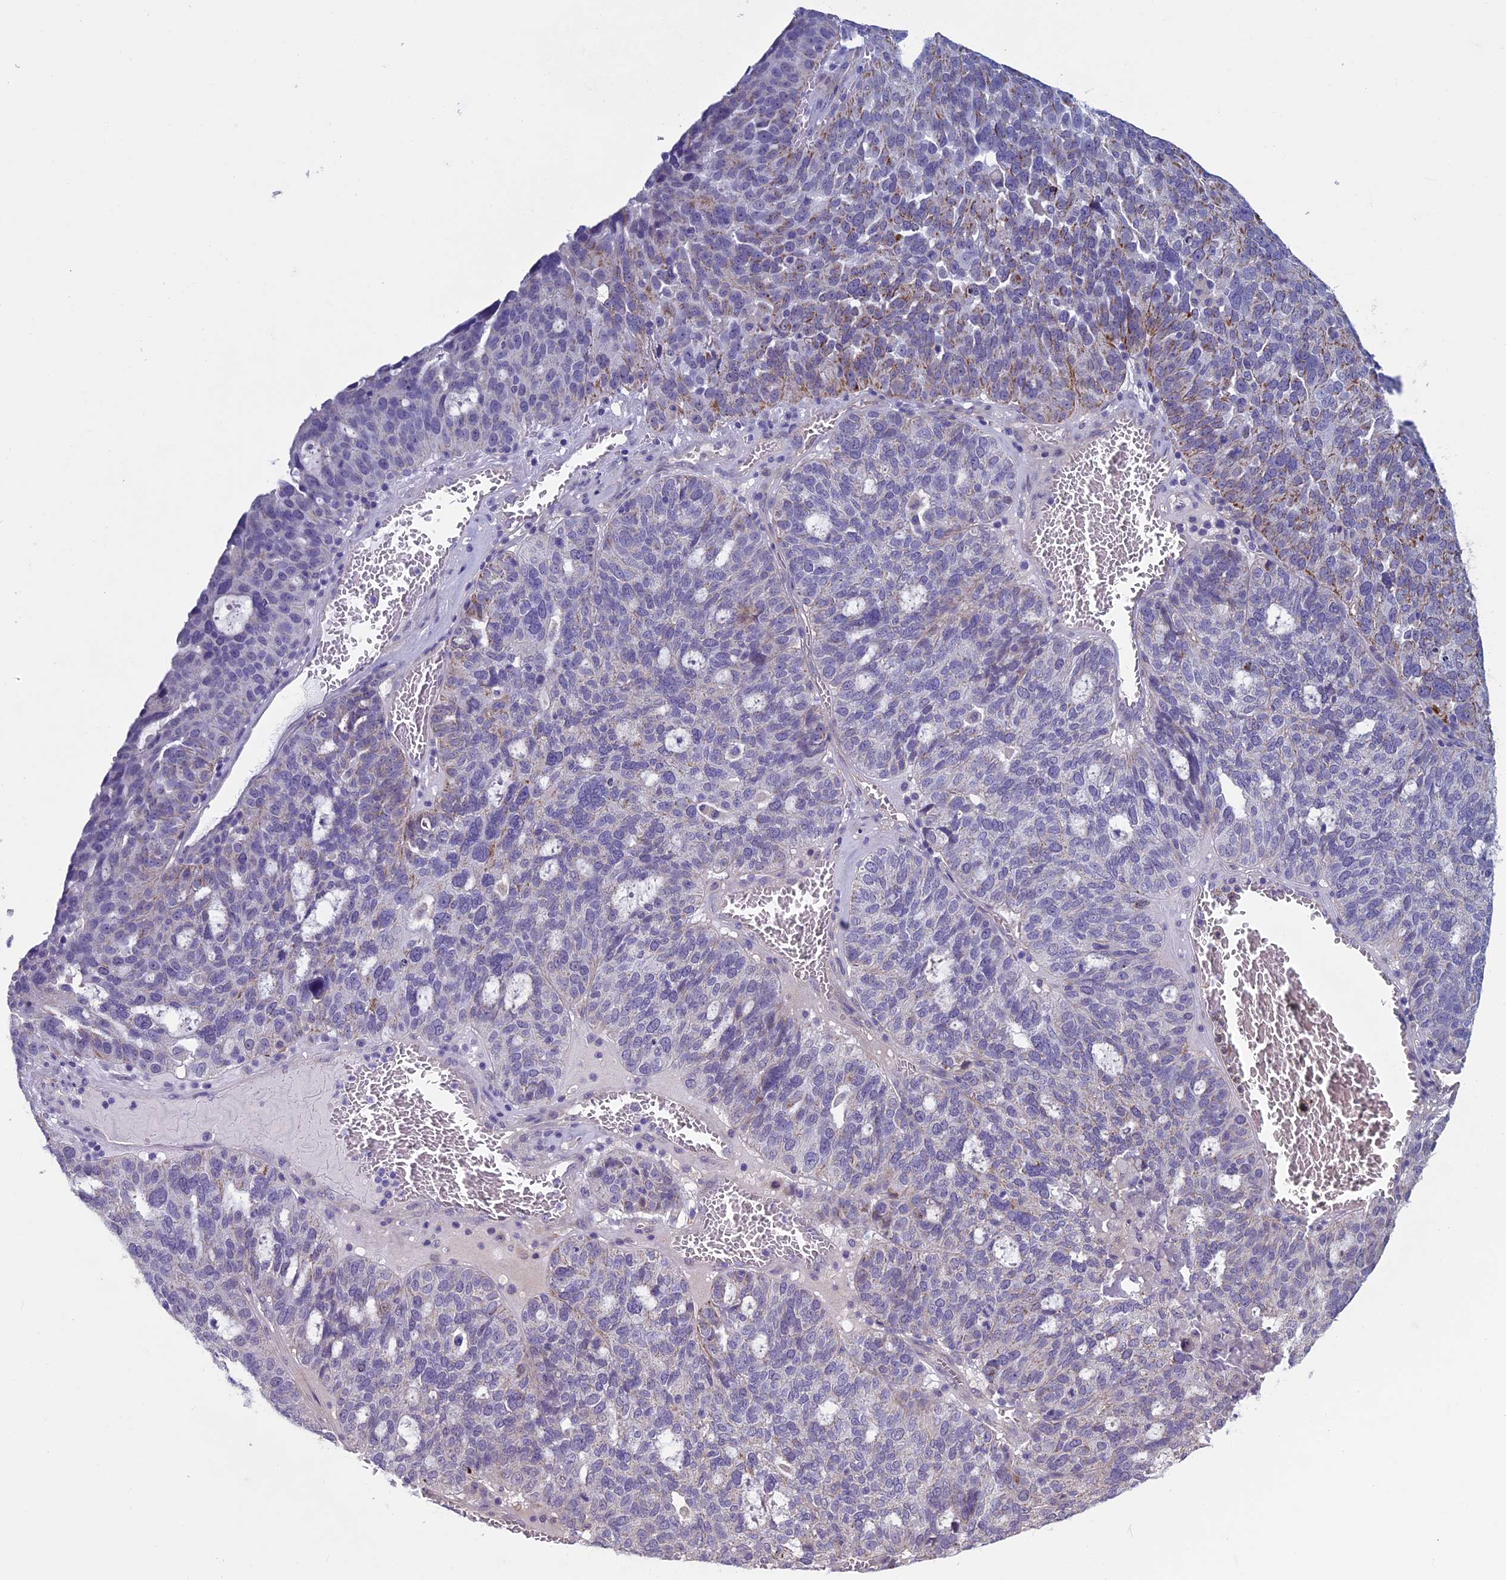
{"staining": {"intensity": "negative", "quantity": "none", "location": "none"}, "tissue": "ovarian cancer", "cell_type": "Tumor cells", "image_type": "cancer", "snomed": [{"axis": "morphology", "description": "Cystadenocarcinoma, serous, NOS"}, {"axis": "topography", "description": "Ovary"}], "caption": "Immunohistochemistry of human ovarian serous cystadenocarcinoma displays no positivity in tumor cells.", "gene": "MFSD12", "patient": {"sex": "female", "age": 59}}